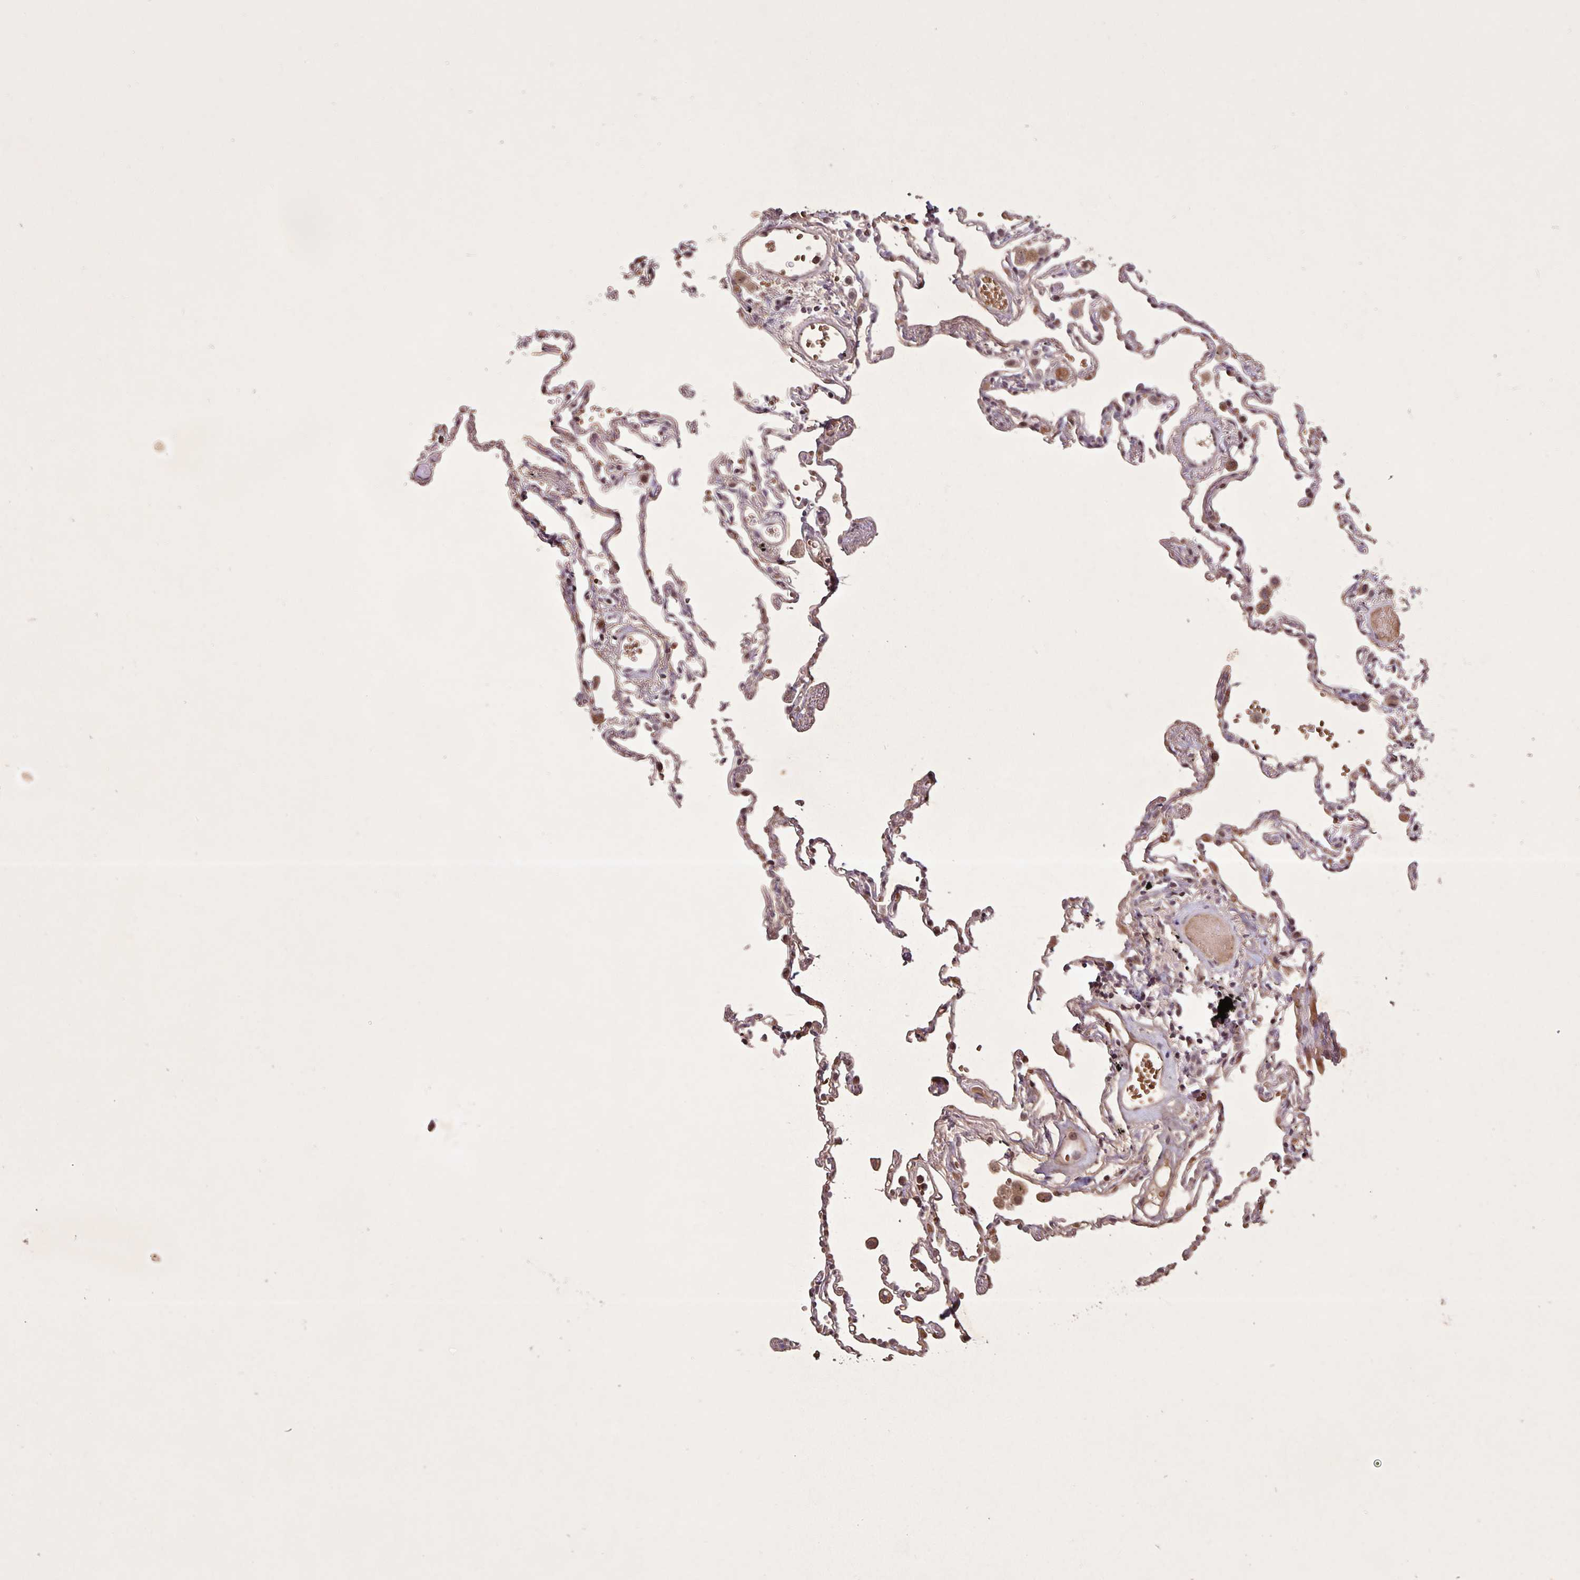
{"staining": {"intensity": "moderate", "quantity": "25%-75%", "location": "cytoplasmic/membranous,nuclear"}, "tissue": "lung", "cell_type": "Alveolar cells", "image_type": "normal", "snomed": [{"axis": "morphology", "description": "Normal tissue, NOS"}, {"axis": "topography", "description": "Lung"}], "caption": "The image demonstrates staining of normal lung, revealing moderate cytoplasmic/membranous,nuclear protein expression (brown color) within alveolar cells. (IHC, brightfield microscopy, high magnification).", "gene": "GDF2", "patient": {"sex": "female", "age": 67}}